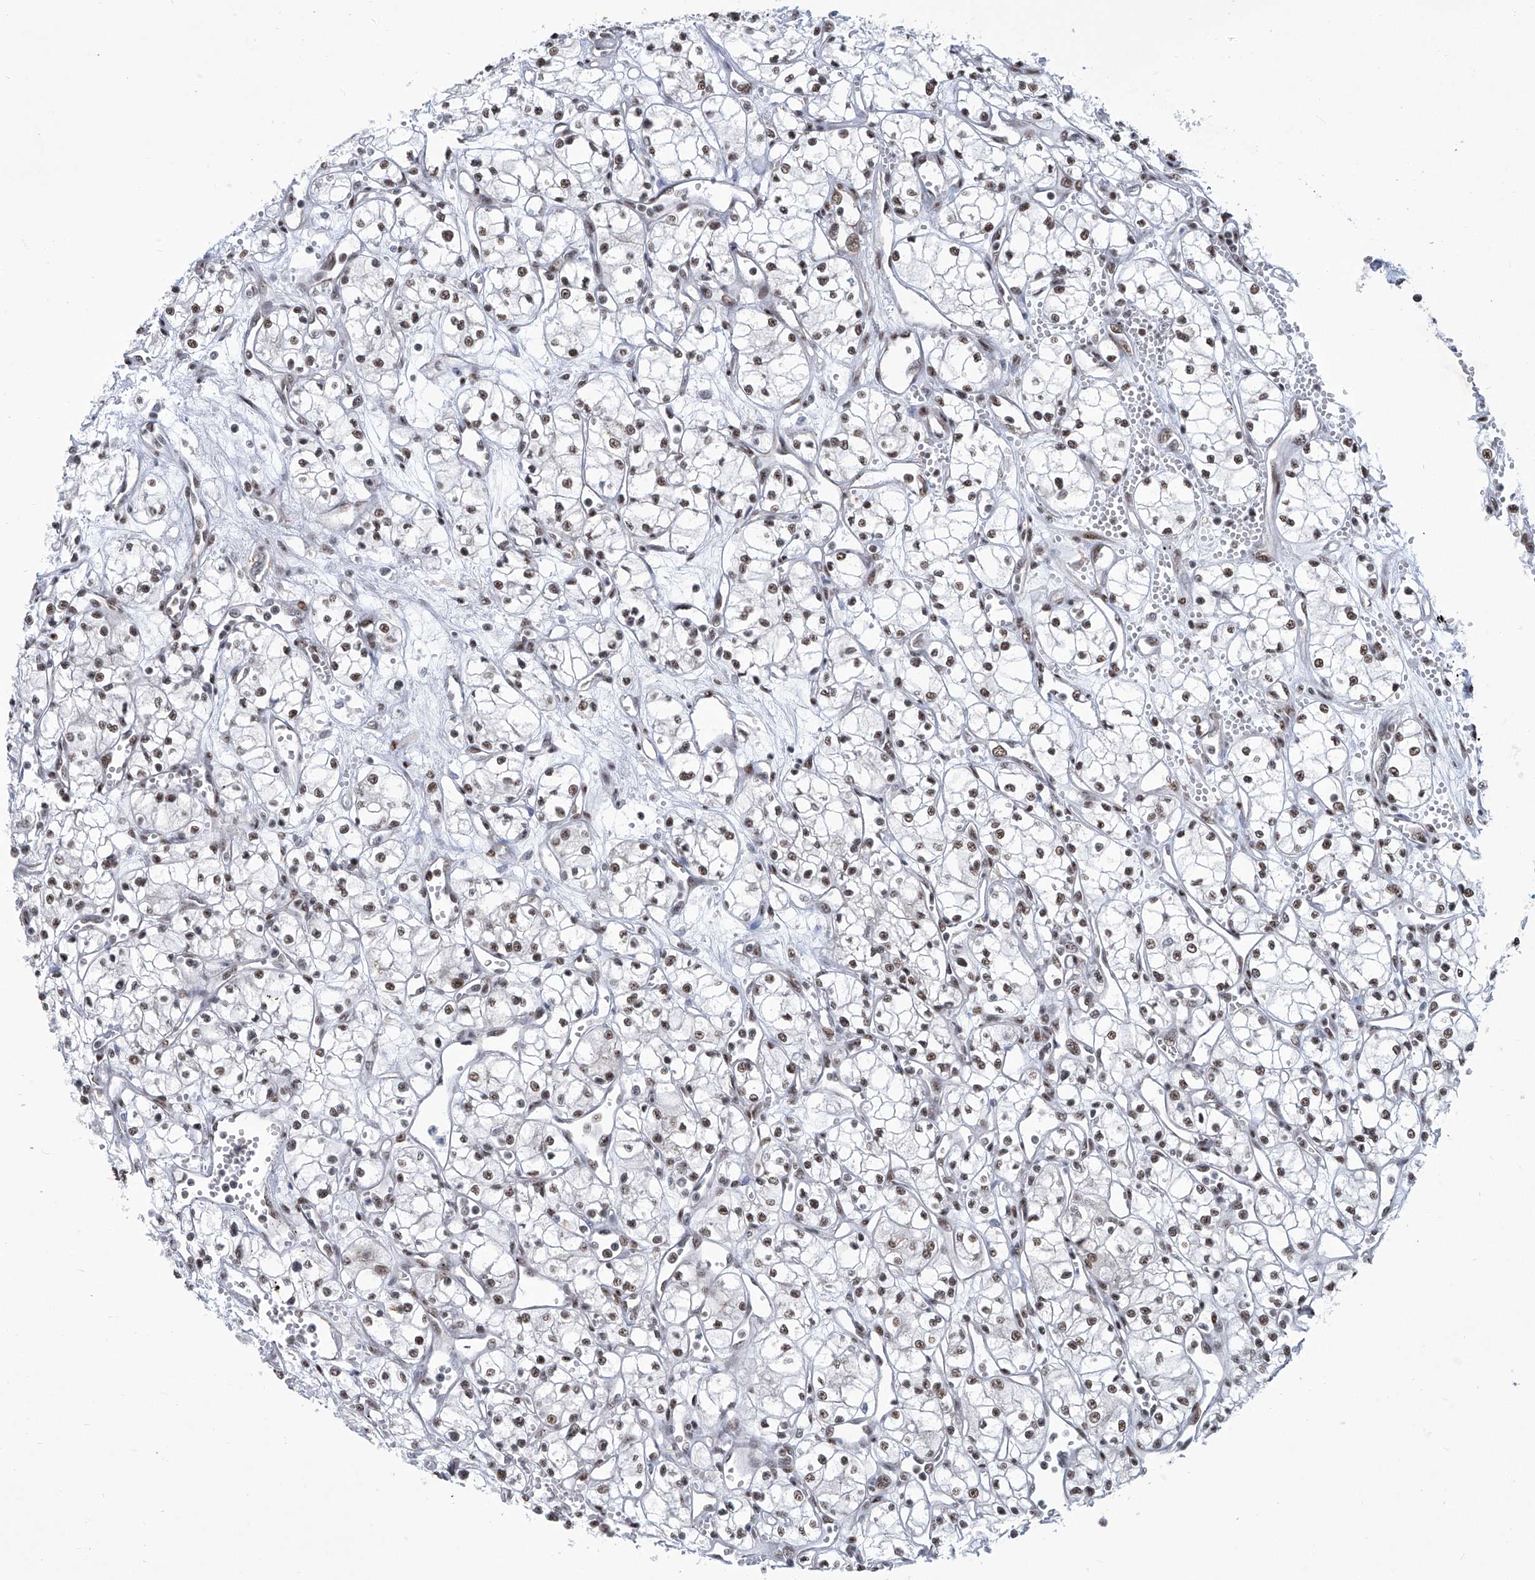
{"staining": {"intensity": "weak", "quantity": "25%-75%", "location": "nuclear"}, "tissue": "renal cancer", "cell_type": "Tumor cells", "image_type": "cancer", "snomed": [{"axis": "morphology", "description": "Adenocarcinoma, NOS"}, {"axis": "topography", "description": "Kidney"}], "caption": "IHC (DAB) staining of renal cancer exhibits weak nuclear protein expression in about 25%-75% of tumor cells. Immunohistochemistry stains the protein of interest in brown and the nuclei are stained blue.", "gene": "FBXL4", "patient": {"sex": "male", "age": 59}}